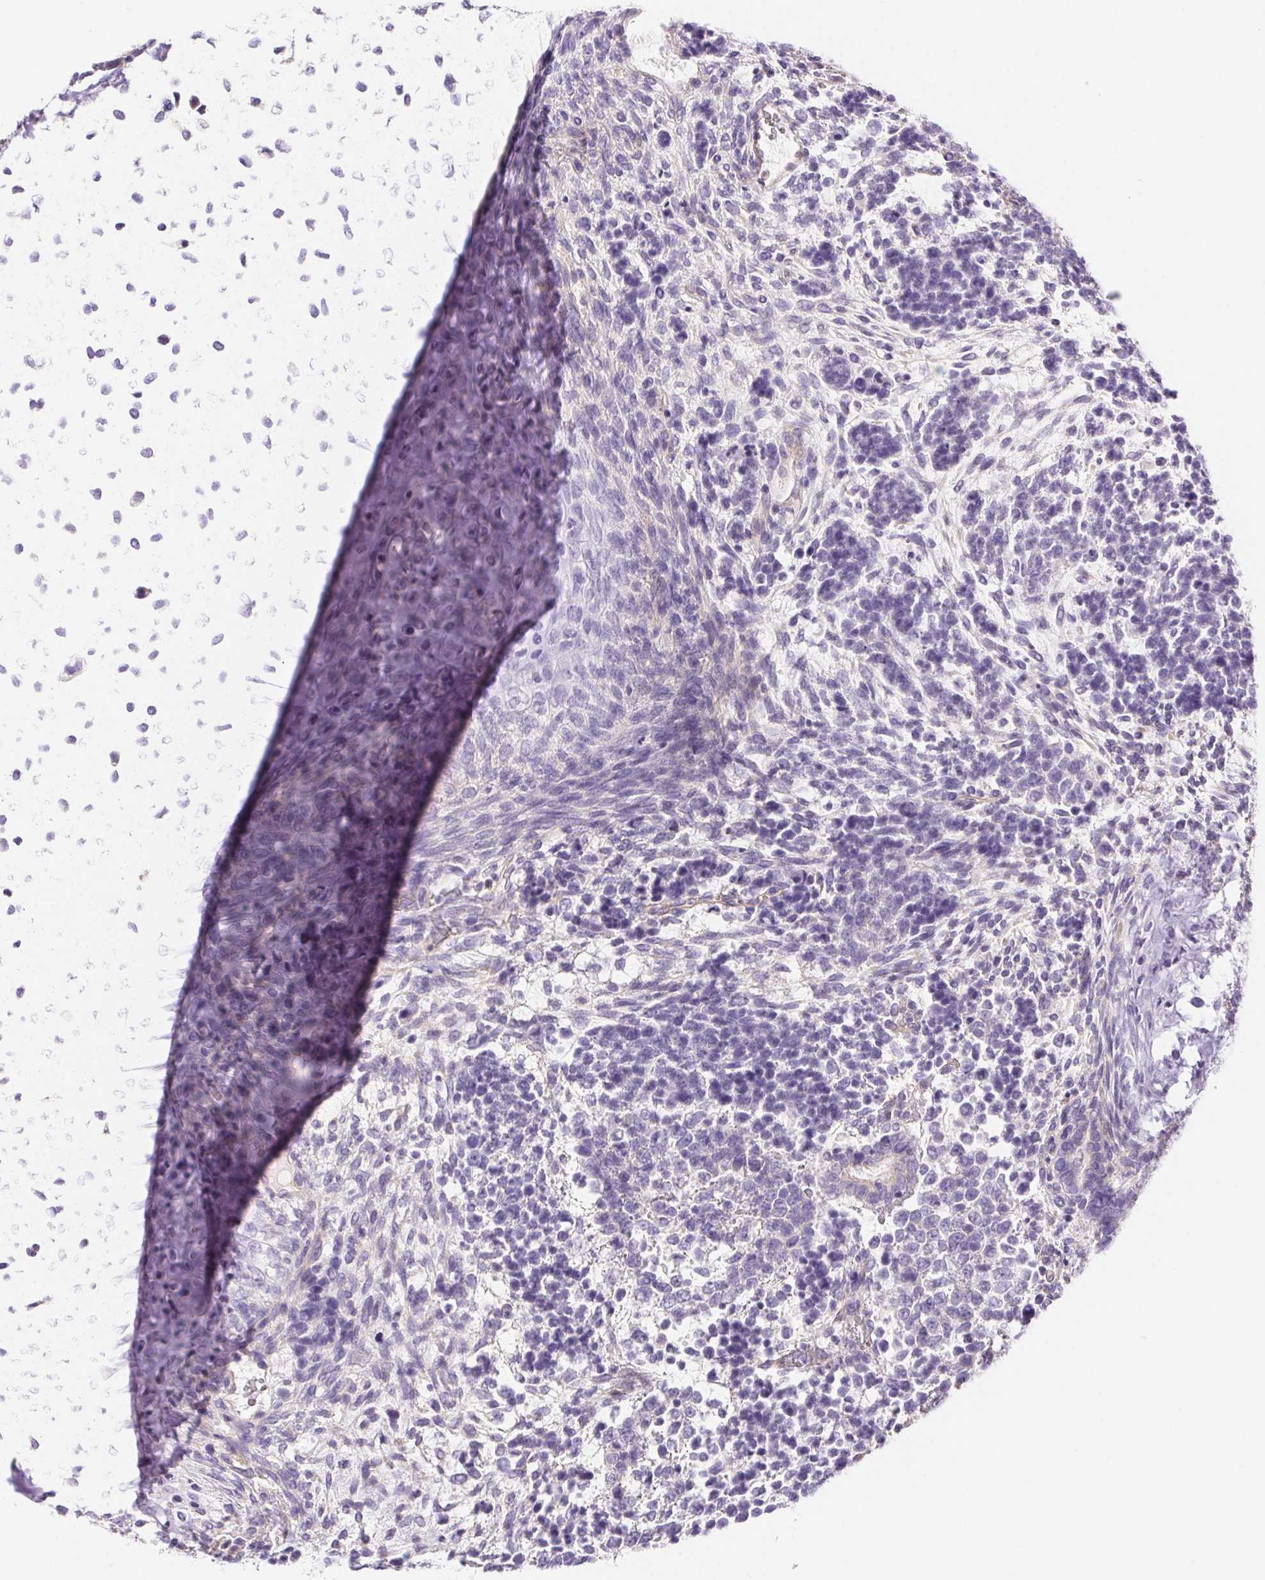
{"staining": {"intensity": "negative", "quantity": "none", "location": "none"}, "tissue": "testis cancer", "cell_type": "Tumor cells", "image_type": "cancer", "snomed": [{"axis": "morphology", "description": "Carcinoma, Embryonal, NOS"}, {"axis": "topography", "description": "Testis"}], "caption": "The image demonstrates no significant positivity in tumor cells of testis cancer (embryonal carcinoma).", "gene": "PNLIP", "patient": {"sex": "male", "age": 23}}